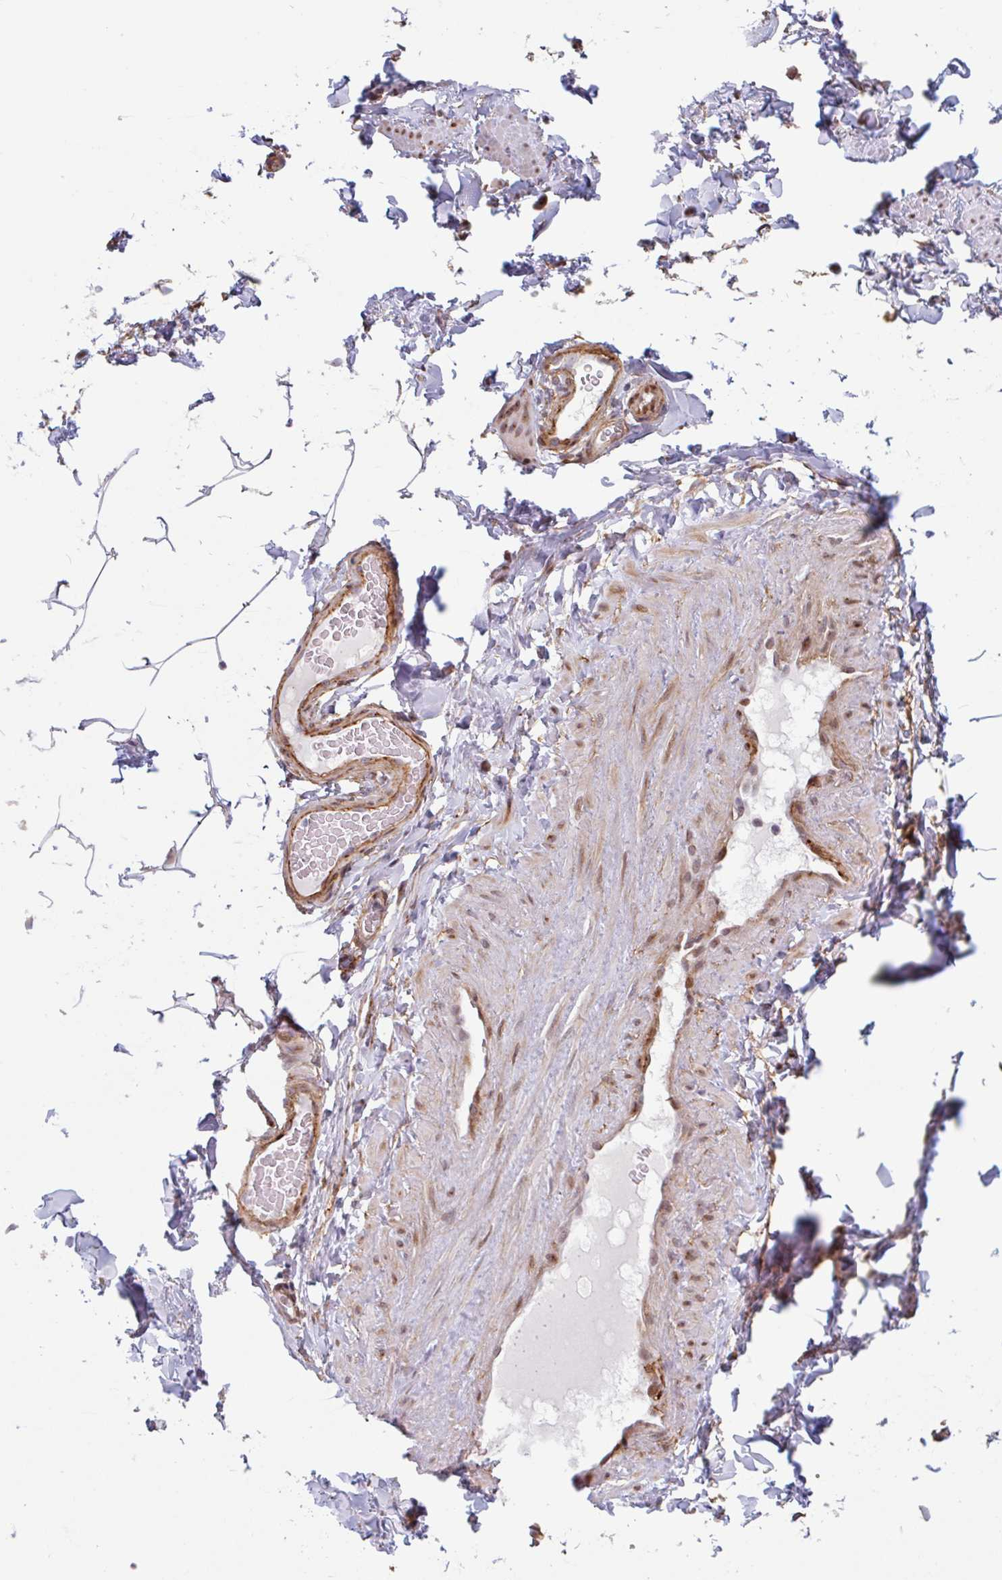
{"staining": {"intensity": "weak", "quantity": "25%-75%", "location": "cytoplasmic/membranous"}, "tissue": "adipose tissue", "cell_type": "Adipocytes", "image_type": "normal", "snomed": [{"axis": "morphology", "description": "Normal tissue, NOS"}, {"axis": "topography", "description": "Vascular tissue"}, {"axis": "topography", "description": "Peripheral nerve tissue"}], "caption": "Adipocytes exhibit low levels of weak cytoplasmic/membranous positivity in about 25%-75% of cells in normal human adipose tissue.", "gene": "TMEM119", "patient": {"sex": "male", "age": 41}}